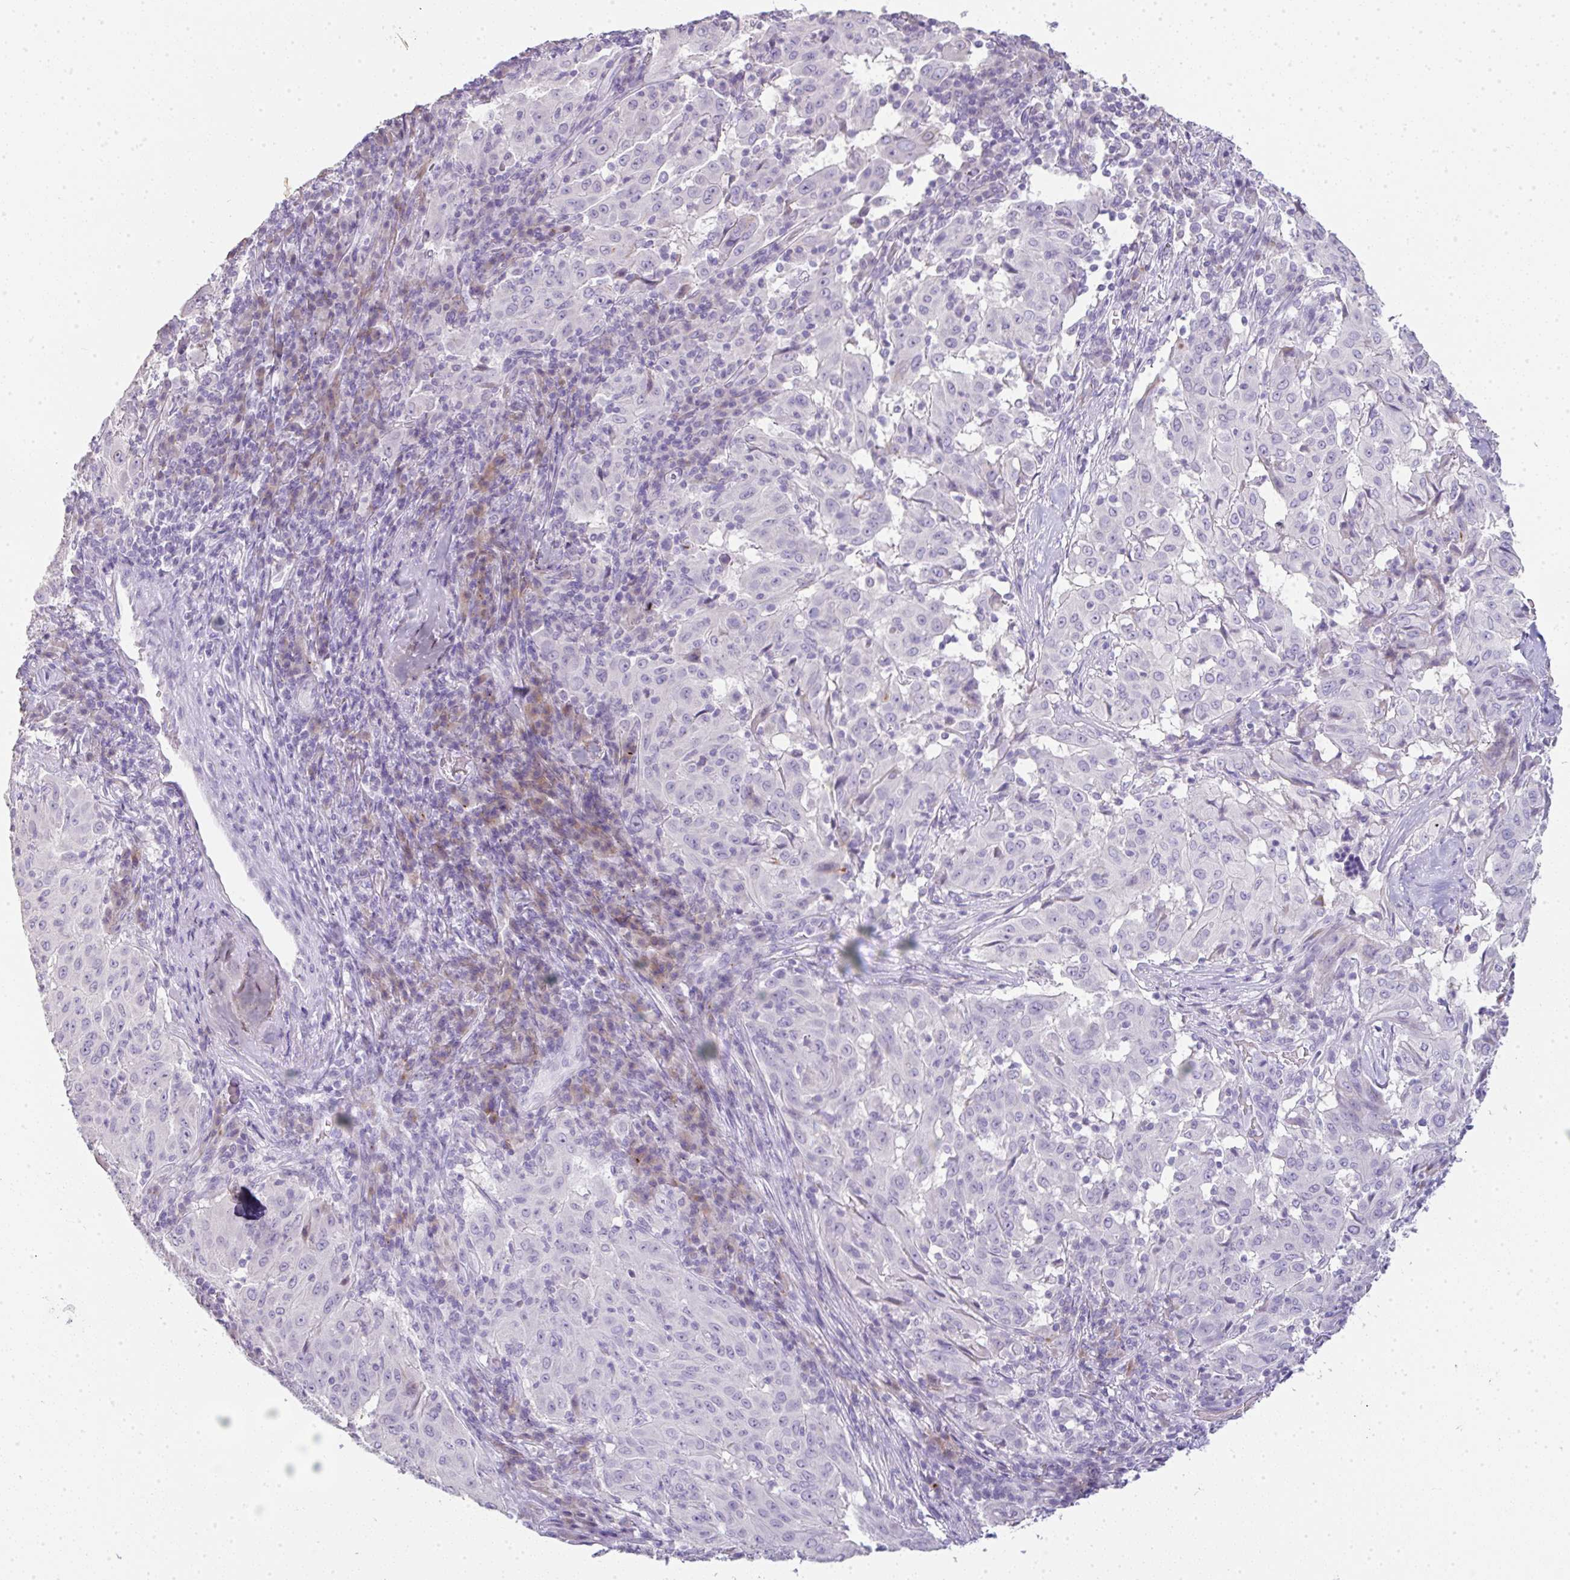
{"staining": {"intensity": "negative", "quantity": "none", "location": "none"}, "tissue": "pancreatic cancer", "cell_type": "Tumor cells", "image_type": "cancer", "snomed": [{"axis": "morphology", "description": "Adenocarcinoma, NOS"}, {"axis": "topography", "description": "Pancreas"}], "caption": "An immunohistochemistry photomicrograph of adenocarcinoma (pancreatic) is shown. There is no staining in tumor cells of adenocarcinoma (pancreatic).", "gene": "LPAR4", "patient": {"sex": "male", "age": 63}}